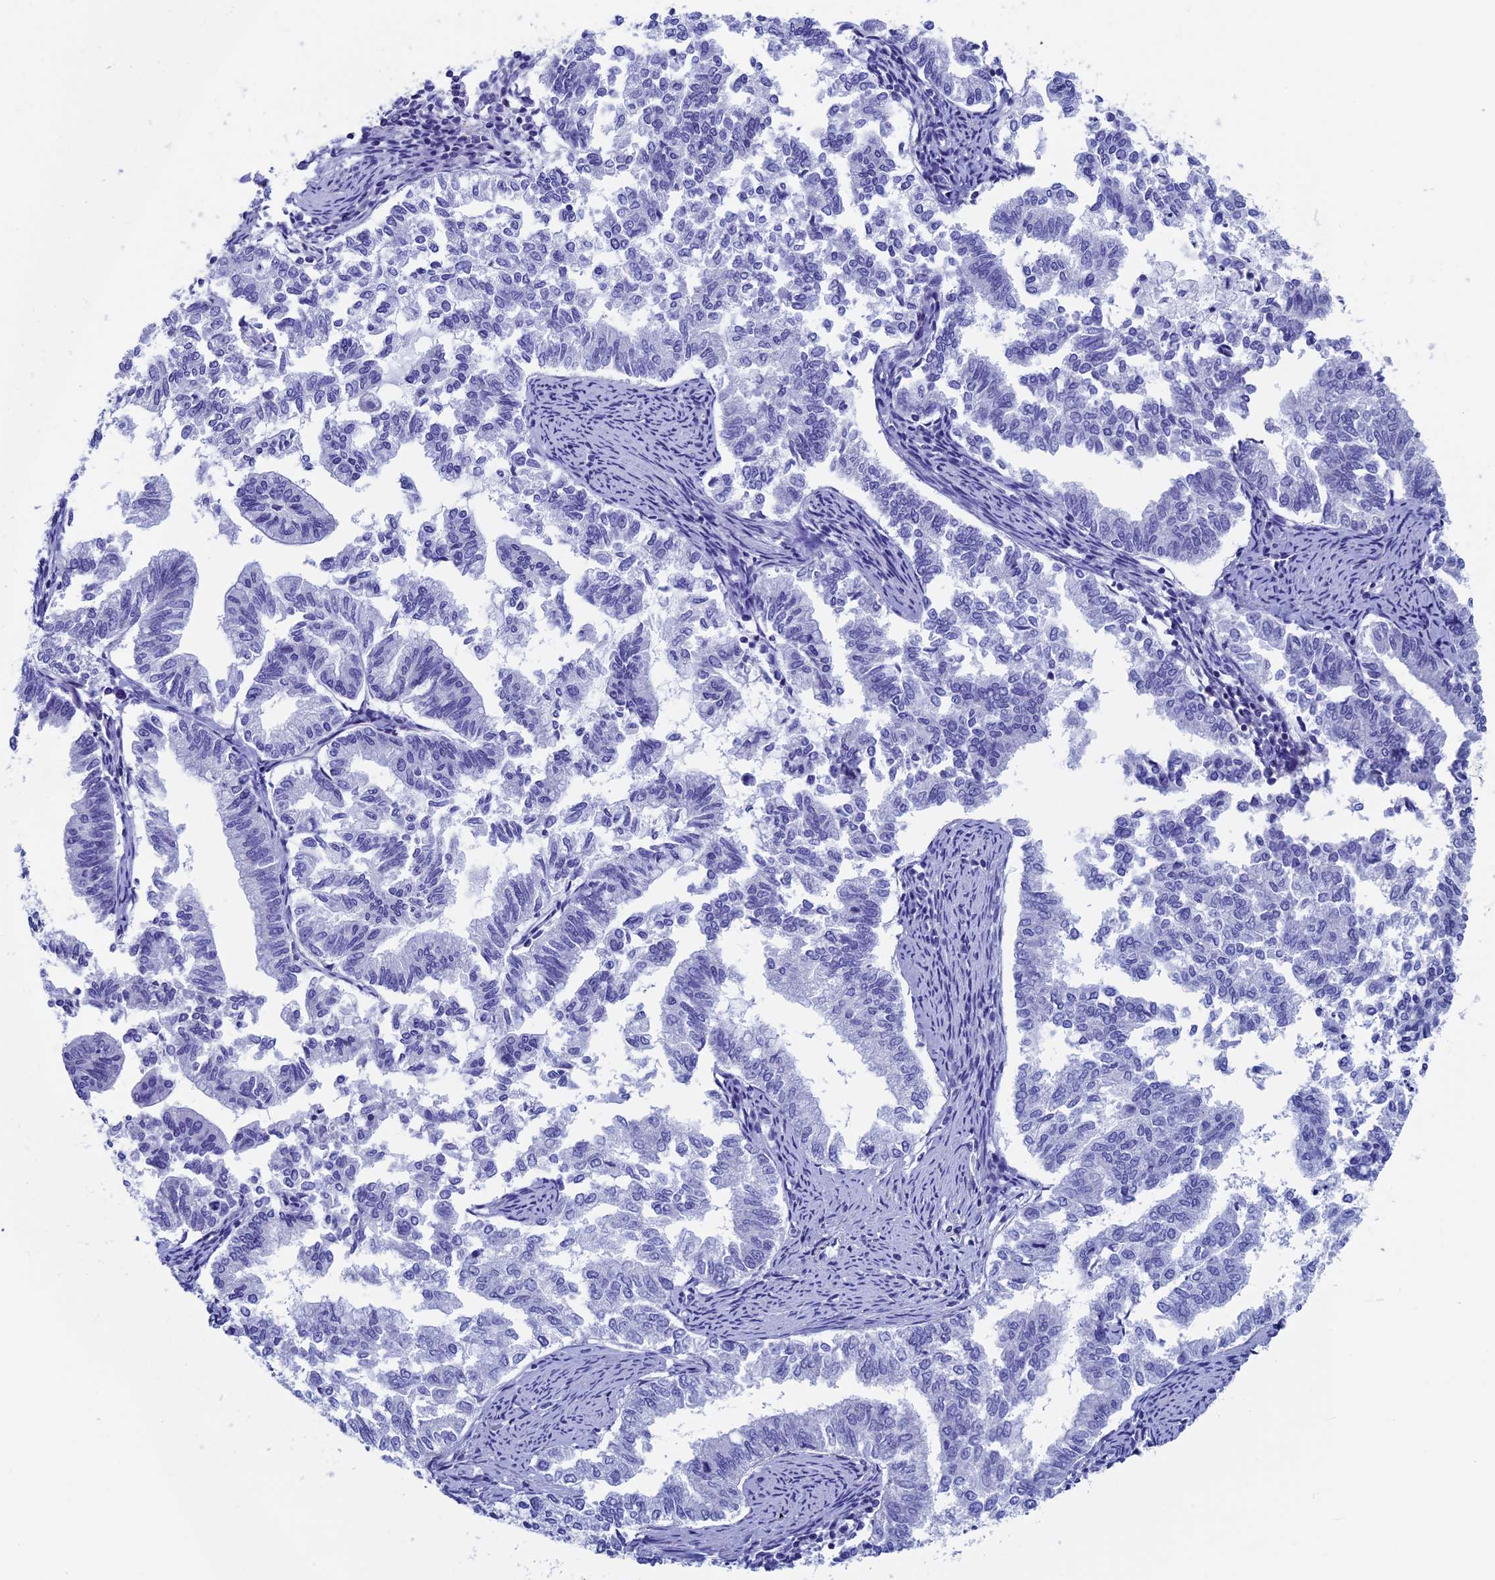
{"staining": {"intensity": "negative", "quantity": "none", "location": "none"}, "tissue": "endometrial cancer", "cell_type": "Tumor cells", "image_type": "cancer", "snomed": [{"axis": "morphology", "description": "Adenocarcinoma, NOS"}, {"axis": "topography", "description": "Endometrium"}], "caption": "A high-resolution micrograph shows immunohistochemistry (IHC) staining of endometrial cancer (adenocarcinoma), which demonstrates no significant expression in tumor cells.", "gene": "SEPTIN1", "patient": {"sex": "female", "age": 79}}